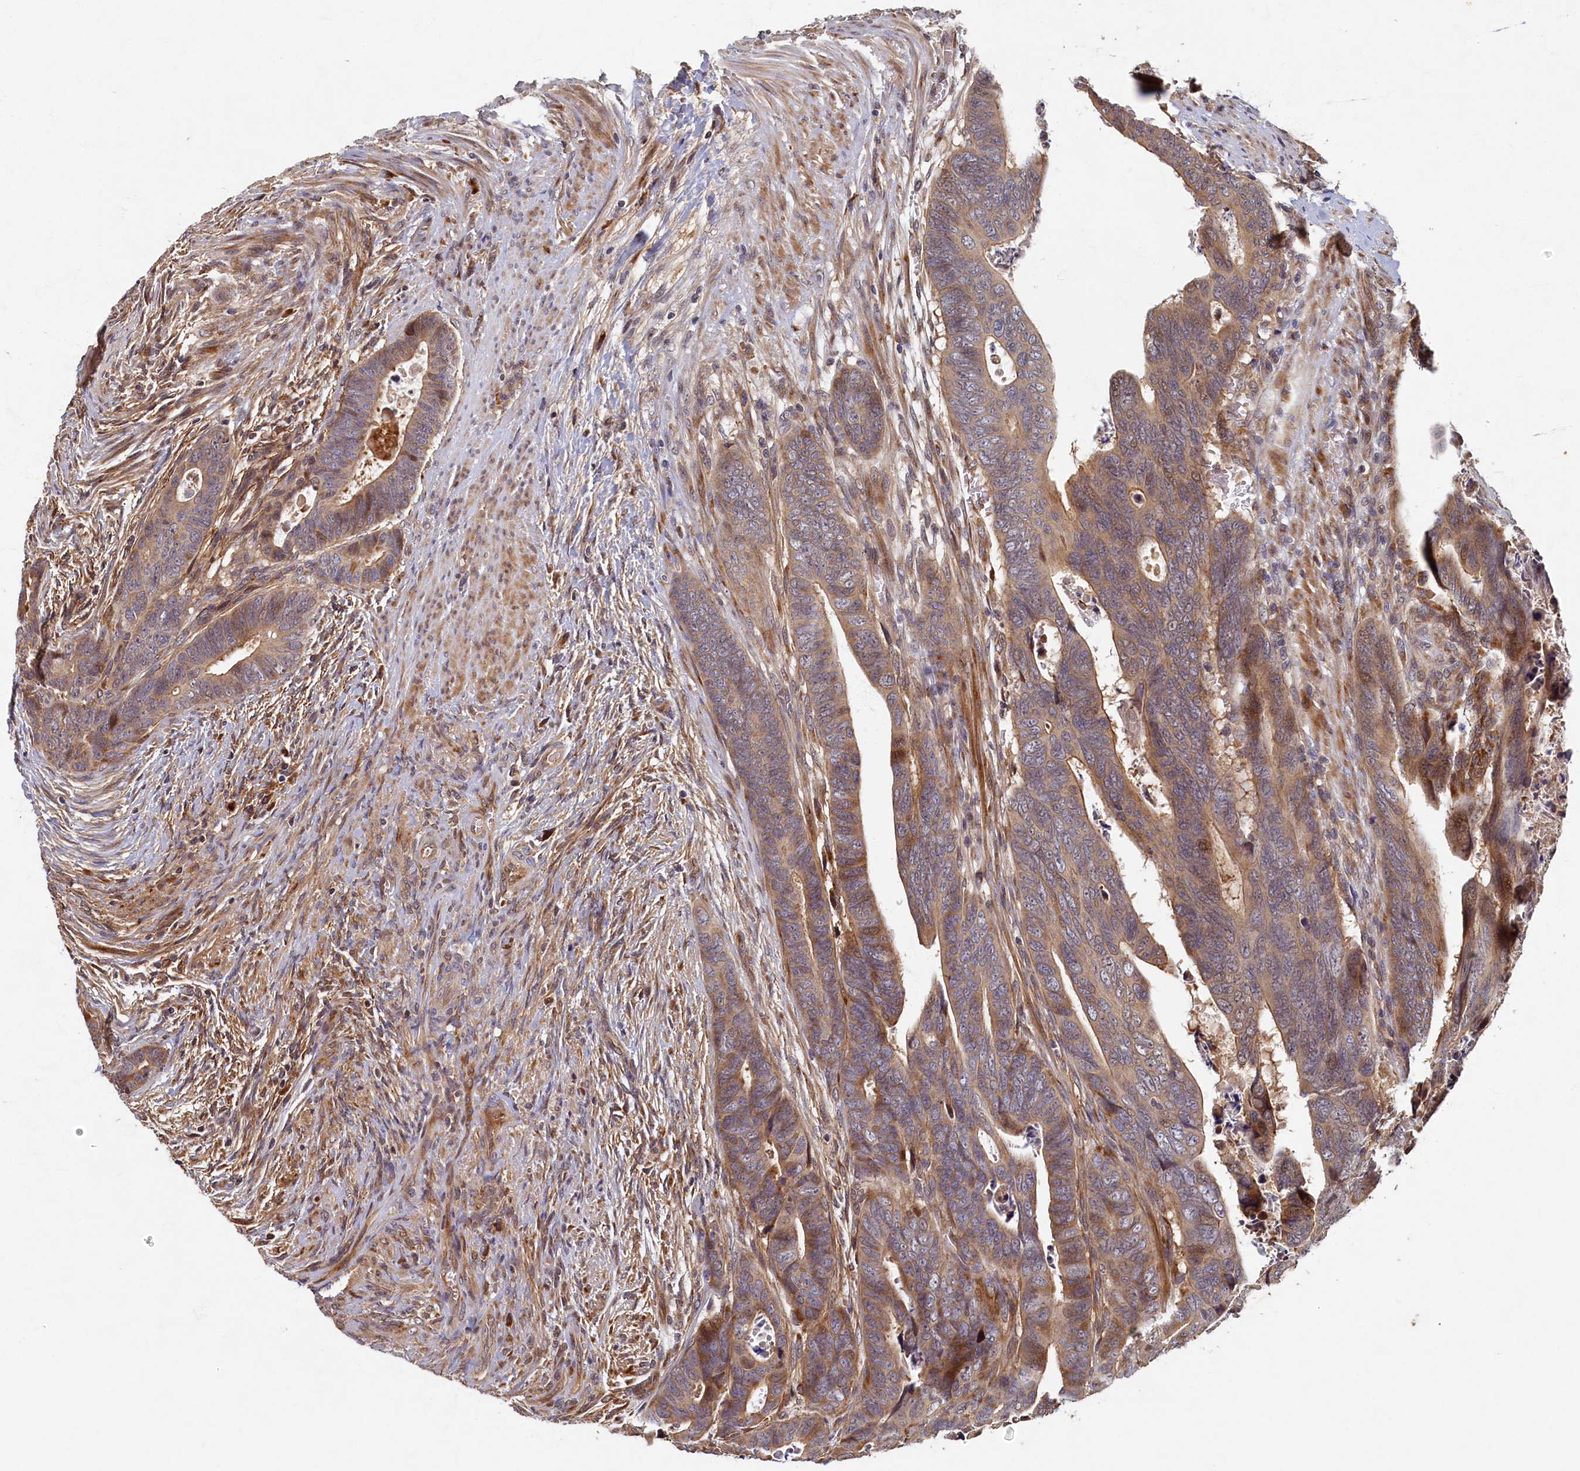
{"staining": {"intensity": "weak", "quantity": "25%-75%", "location": "cytoplasmic/membranous"}, "tissue": "colorectal cancer", "cell_type": "Tumor cells", "image_type": "cancer", "snomed": [{"axis": "morphology", "description": "Adenocarcinoma, NOS"}, {"axis": "topography", "description": "Rectum"}], "caption": "There is low levels of weak cytoplasmic/membranous staining in tumor cells of colorectal cancer (adenocarcinoma), as demonstrated by immunohistochemical staining (brown color).", "gene": "LCMT2", "patient": {"sex": "female", "age": 78}}